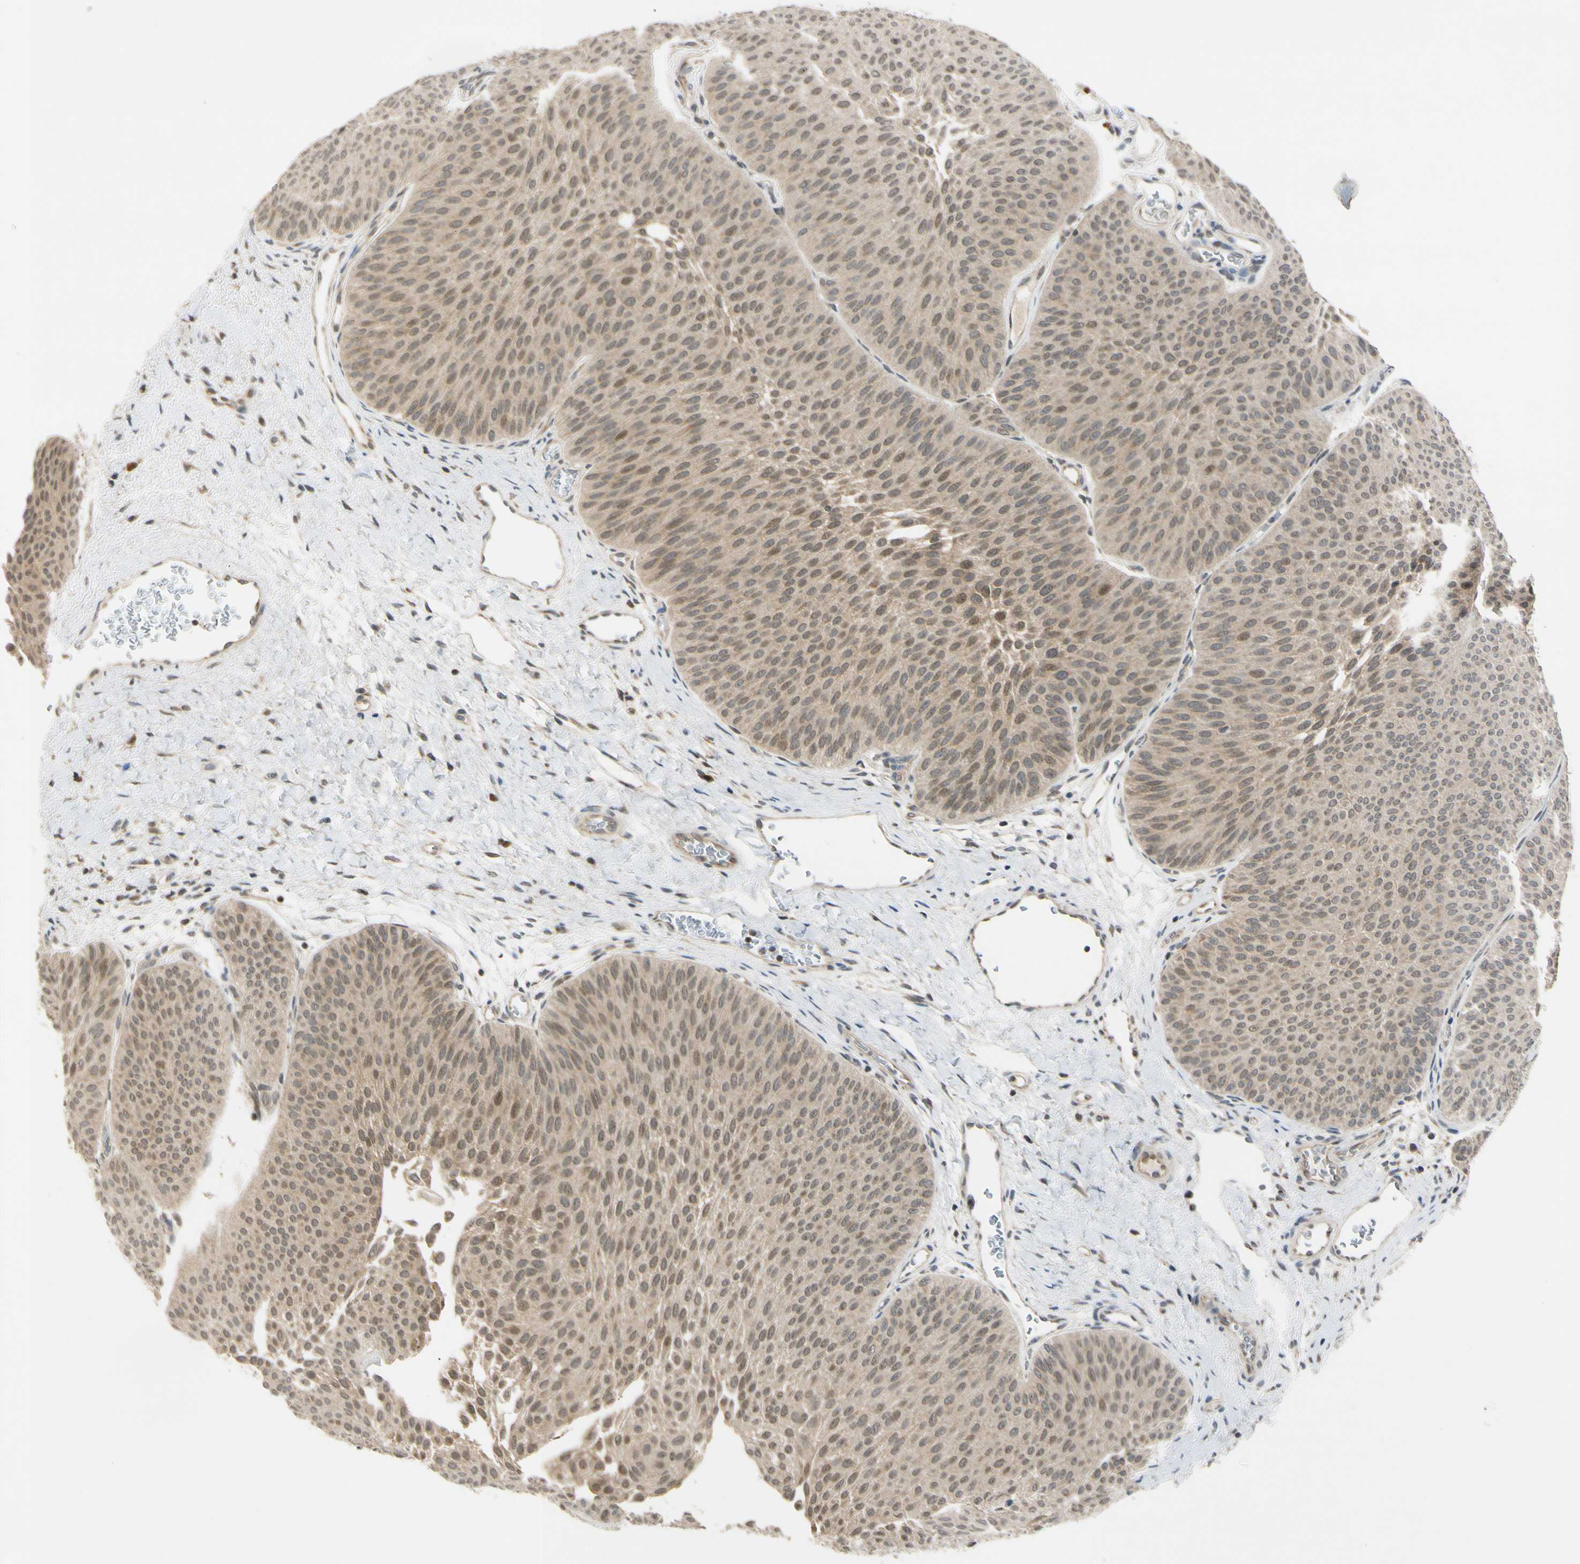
{"staining": {"intensity": "moderate", "quantity": ">75%", "location": "cytoplasmic/membranous,nuclear"}, "tissue": "urothelial cancer", "cell_type": "Tumor cells", "image_type": "cancer", "snomed": [{"axis": "morphology", "description": "Urothelial carcinoma, Low grade"}, {"axis": "topography", "description": "Urinary bladder"}], "caption": "Immunohistochemistry (IHC) of human urothelial cancer exhibits medium levels of moderate cytoplasmic/membranous and nuclear positivity in approximately >75% of tumor cells.", "gene": "RPS6KB2", "patient": {"sex": "female", "age": 60}}